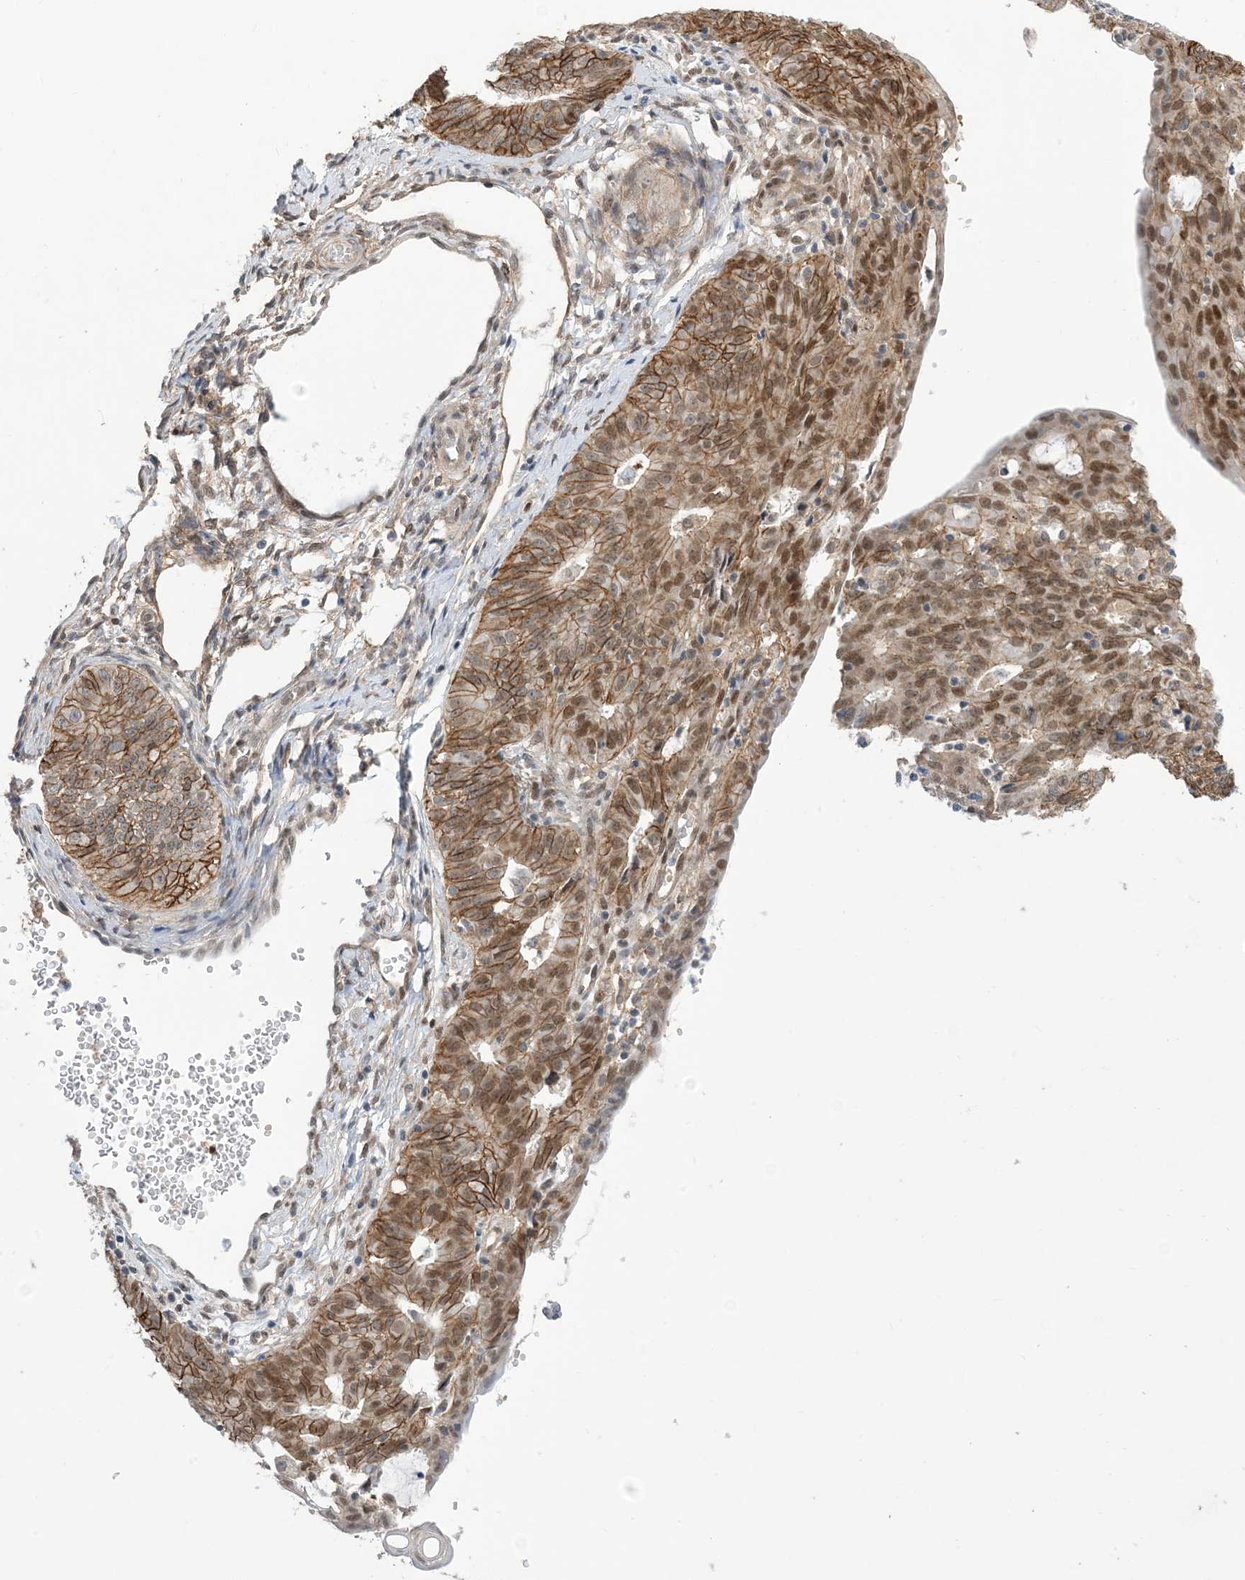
{"staining": {"intensity": "moderate", "quantity": ">75%", "location": "cytoplasmic/membranous,nuclear"}, "tissue": "endometrial cancer", "cell_type": "Tumor cells", "image_type": "cancer", "snomed": [{"axis": "morphology", "description": "Adenocarcinoma, NOS"}, {"axis": "topography", "description": "Endometrium"}], "caption": "About >75% of tumor cells in human adenocarcinoma (endometrial) show moderate cytoplasmic/membranous and nuclear protein expression as visualized by brown immunohistochemical staining.", "gene": "ZNF8", "patient": {"sex": "female", "age": 32}}